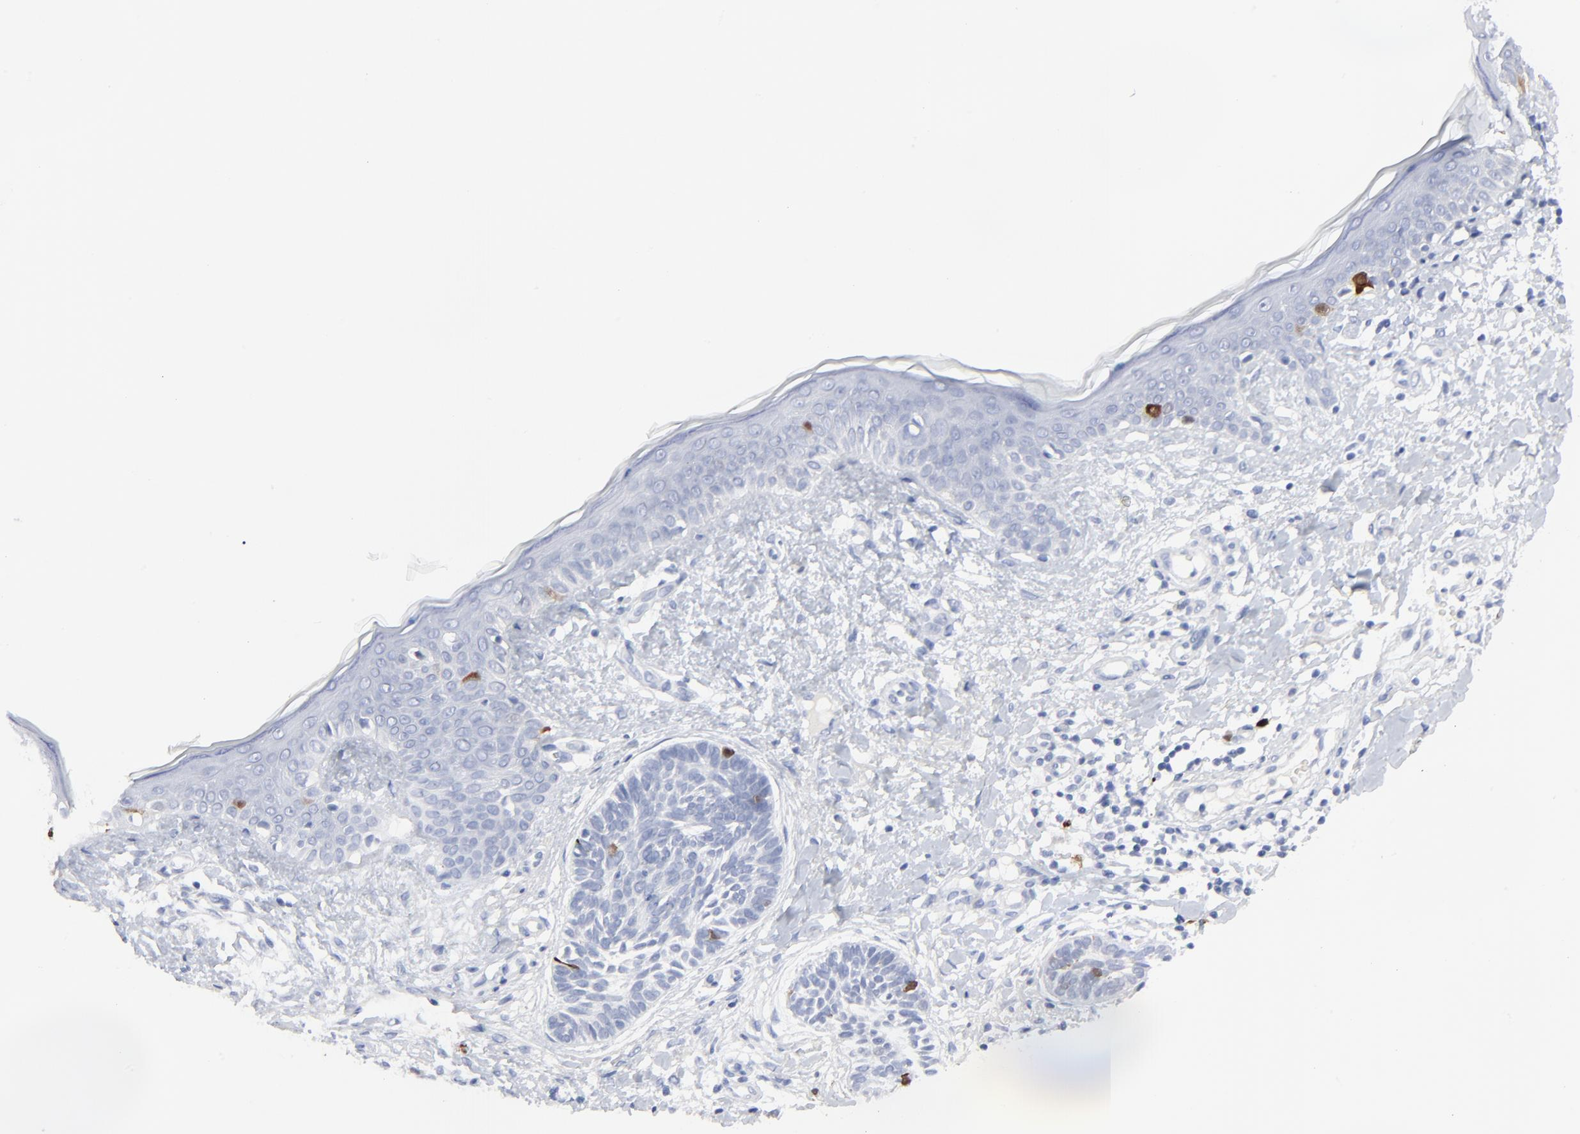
{"staining": {"intensity": "strong", "quantity": "<25%", "location": "cytoplasmic/membranous,nuclear"}, "tissue": "skin cancer", "cell_type": "Tumor cells", "image_type": "cancer", "snomed": [{"axis": "morphology", "description": "Normal tissue, NOS"}, {"axis": "morphology", "description": "Basal cell carcinoma"}, {"axis": "topography", "description": "Skin"}], "caption": "Skin basal cell carcinoma tissue demonstrates strong cytoplasmic/membranous and nuclear staining in approximately <25% of tumor cells", "gene": "CDK1", "patient": {"sex": "male", "age": 63}}